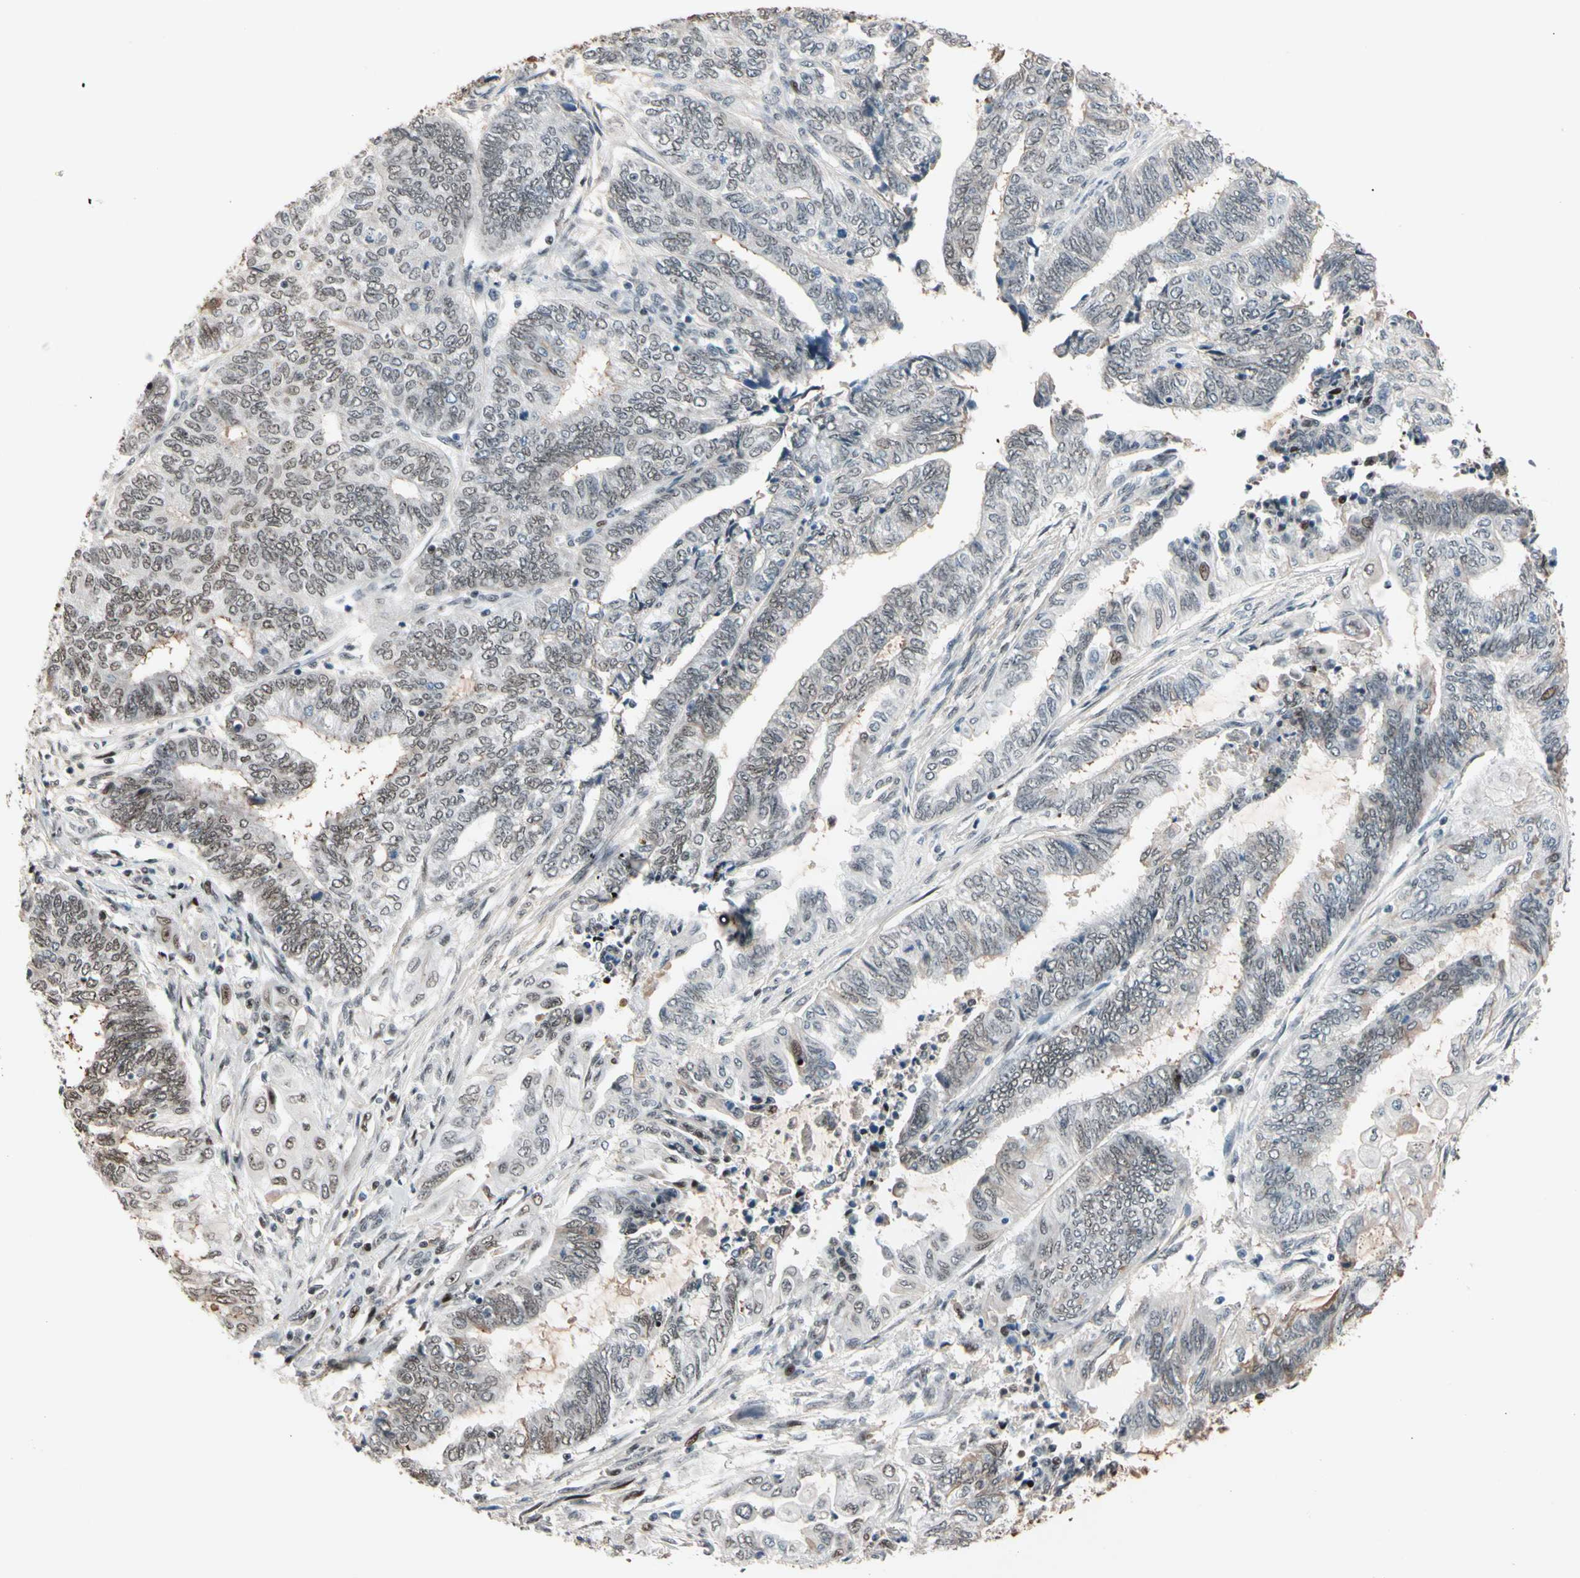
{"staining": {"intensity": "moderate", "quantity": ">75%", "location": "nuclear"}, "tissue": "endometrial cancer", "cell_type": "Tumor cells", "image_type": "cancer", "snomed": [{"axis": "morphology", "description": "Adenocarcinoma, NOS"}, {"axis": "topography", "description": "Uterus"}, {"axis": "topography", "description": "Endometrium"}], "caption": "Moderate nuclear staining is identified in approximately >75% of tumor cells in endometrial cancer (adenocarcinoma).", "gene": "FOXO3", "patient": {"sex": "female", "age": 70}}